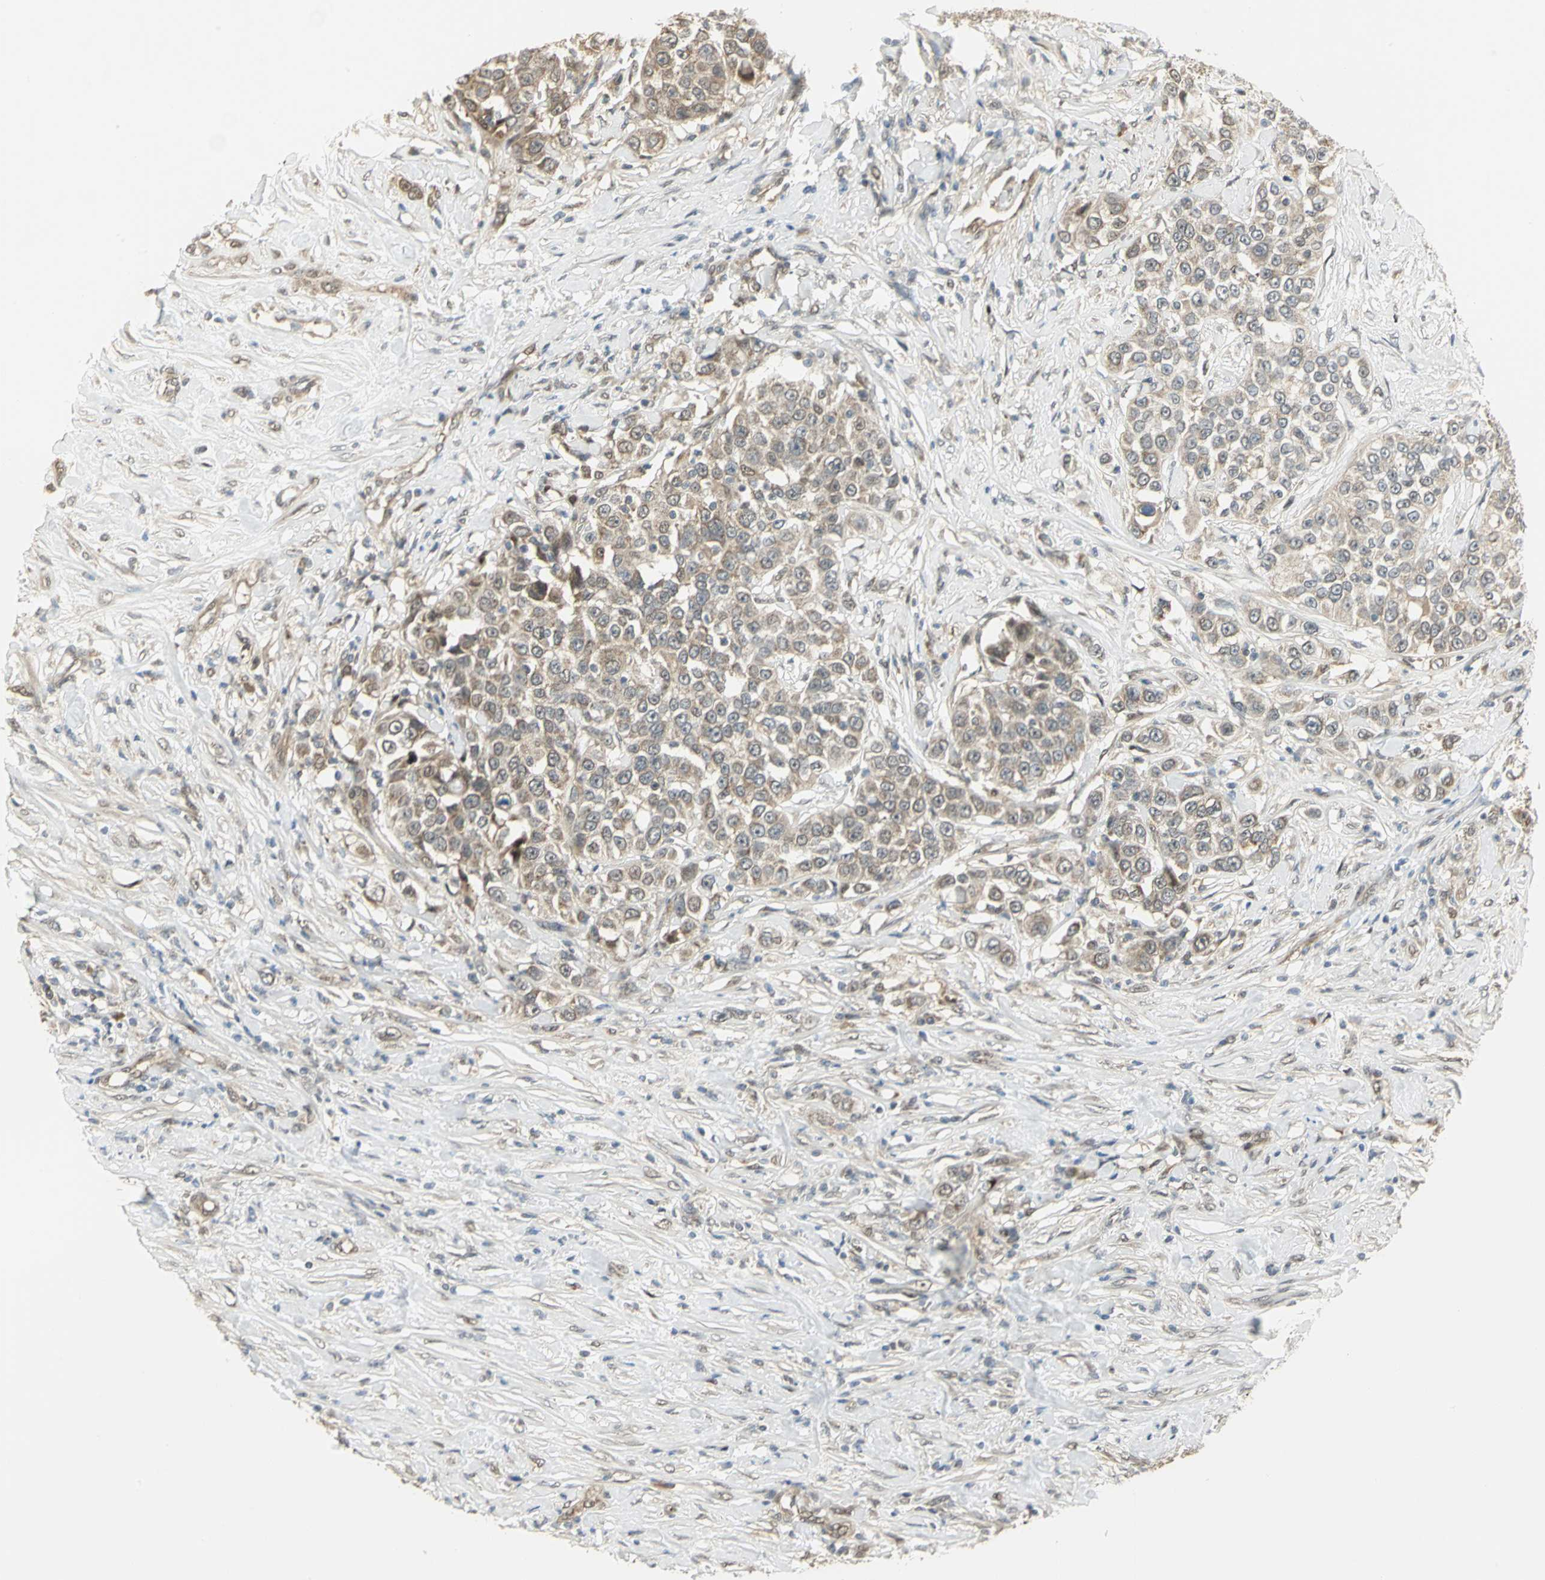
{"staining": {"intensity": "moderate", "quantity": ">75%", "location": "cytoplasmic/membranous"}, "tissue": "urothelial cancer", "cell_type": "Tumor cells", "image_type": "cancer", "snomed": [{"axis": "morphology", "description": "Urothelial carcinoma, High grade"}, {"axis": "topography", "description": "Urinary bladder"}], "caption": "Immunohistochemical staining of urothelial cancer reveals medium levels of moderate cytoplasmic/membranous staining in about >75% of tumor cells. The protein is stained brown, and the nuclei are stained in blue (DAB IHC with brightfield microscopy, high magnification).", "gene": "PSMC4", "patient": {"sex": "female", "age": 80}}